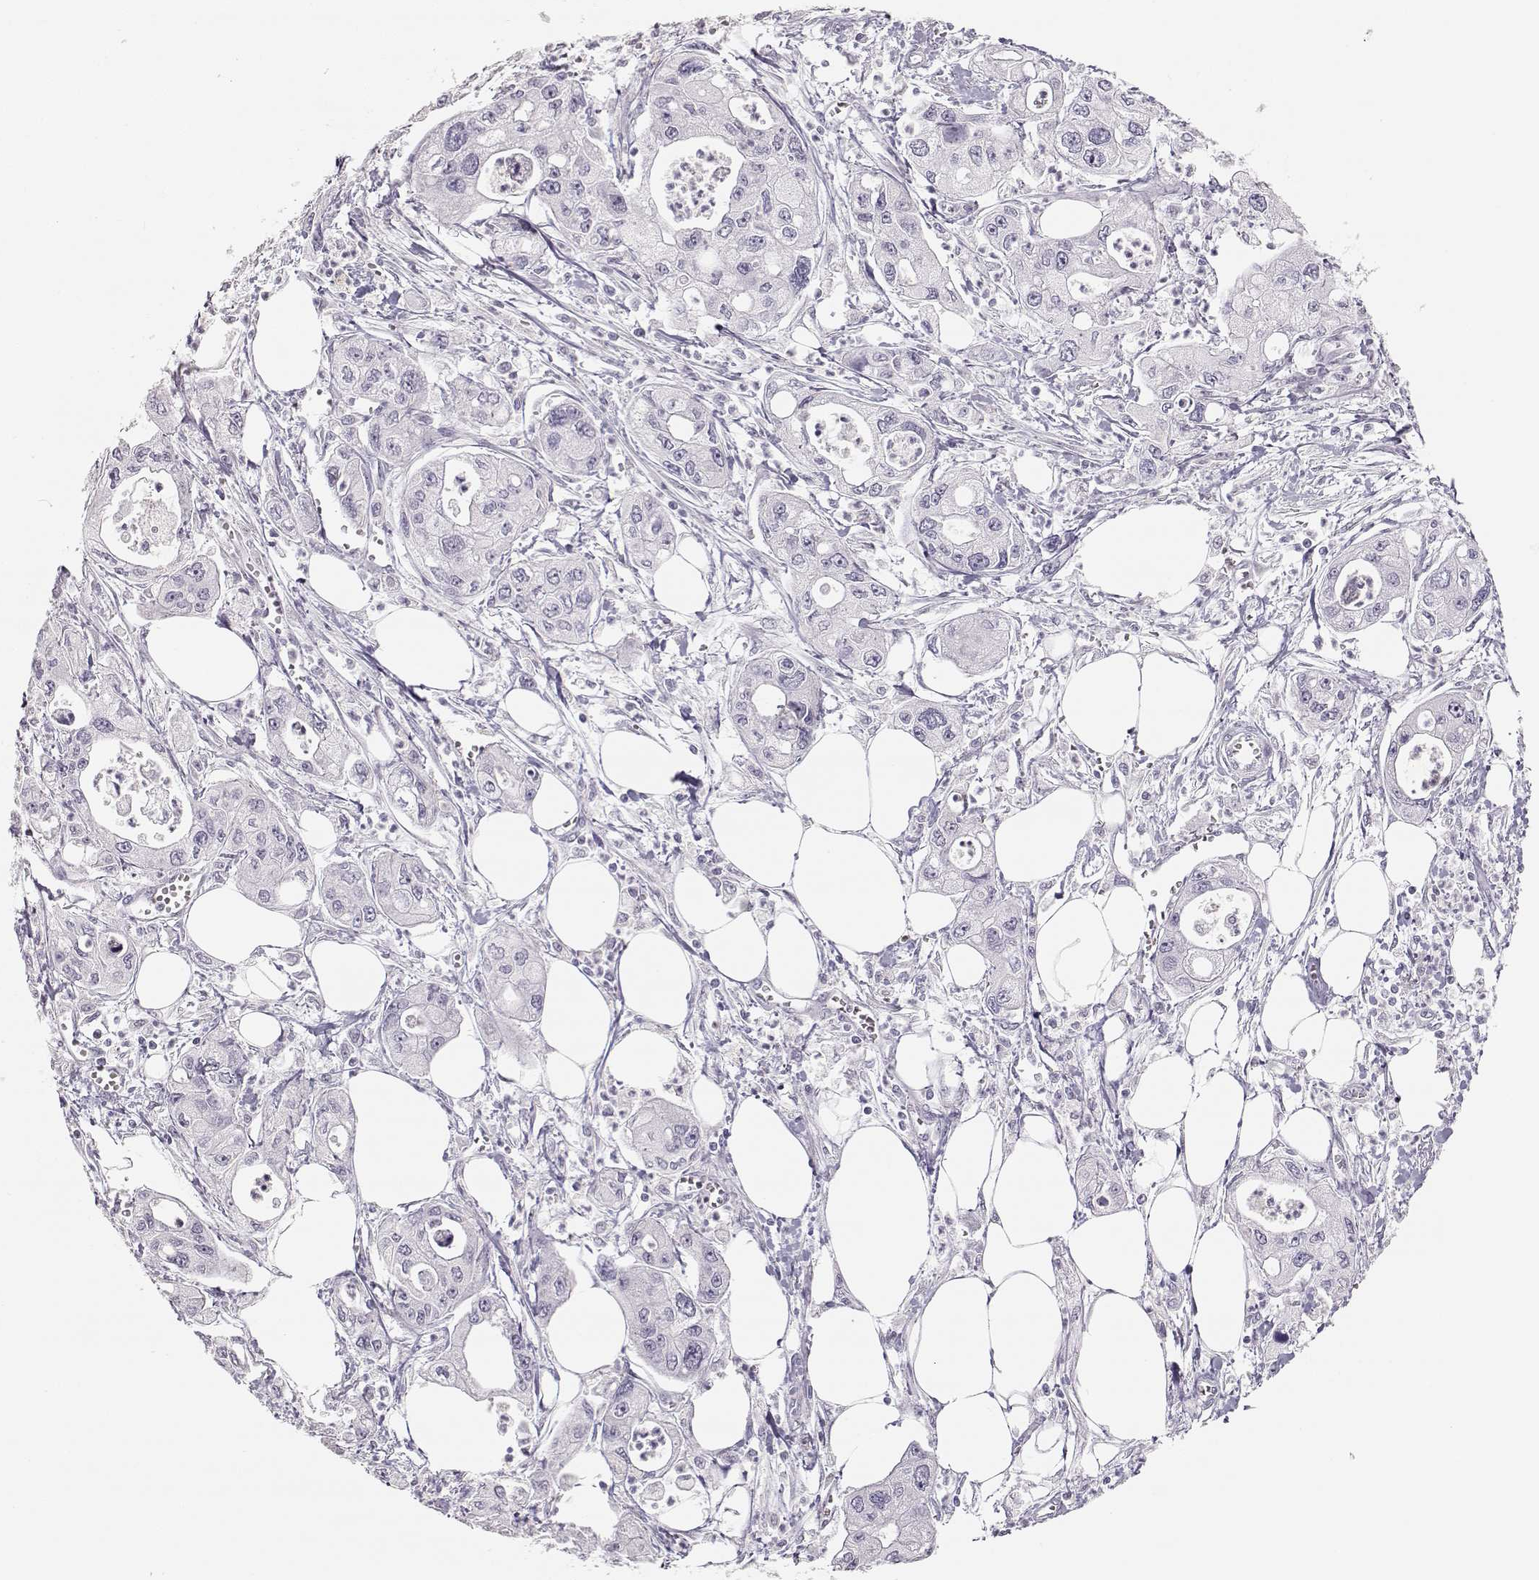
{"staining": {"intensity": "negative", "quantity": "none", "location": "none"}, "tissue": "pancreatic cancer", "cell_type": "Tumor cells", "image_type": "cancer", "snomed": [{"axis": "morphology", "description": "Adenocarcinoma, NOS"}, {"axis": "topography", "description": "Pancreas"}], "caption": "IHC of human pancreatic cancer (adenocarcinoma) displays no expression in tumor cells. (DAB IHC with hematoxylin counter stain).", "gene": "LEPR", "patient": {"sex": "male", "age": 70}}